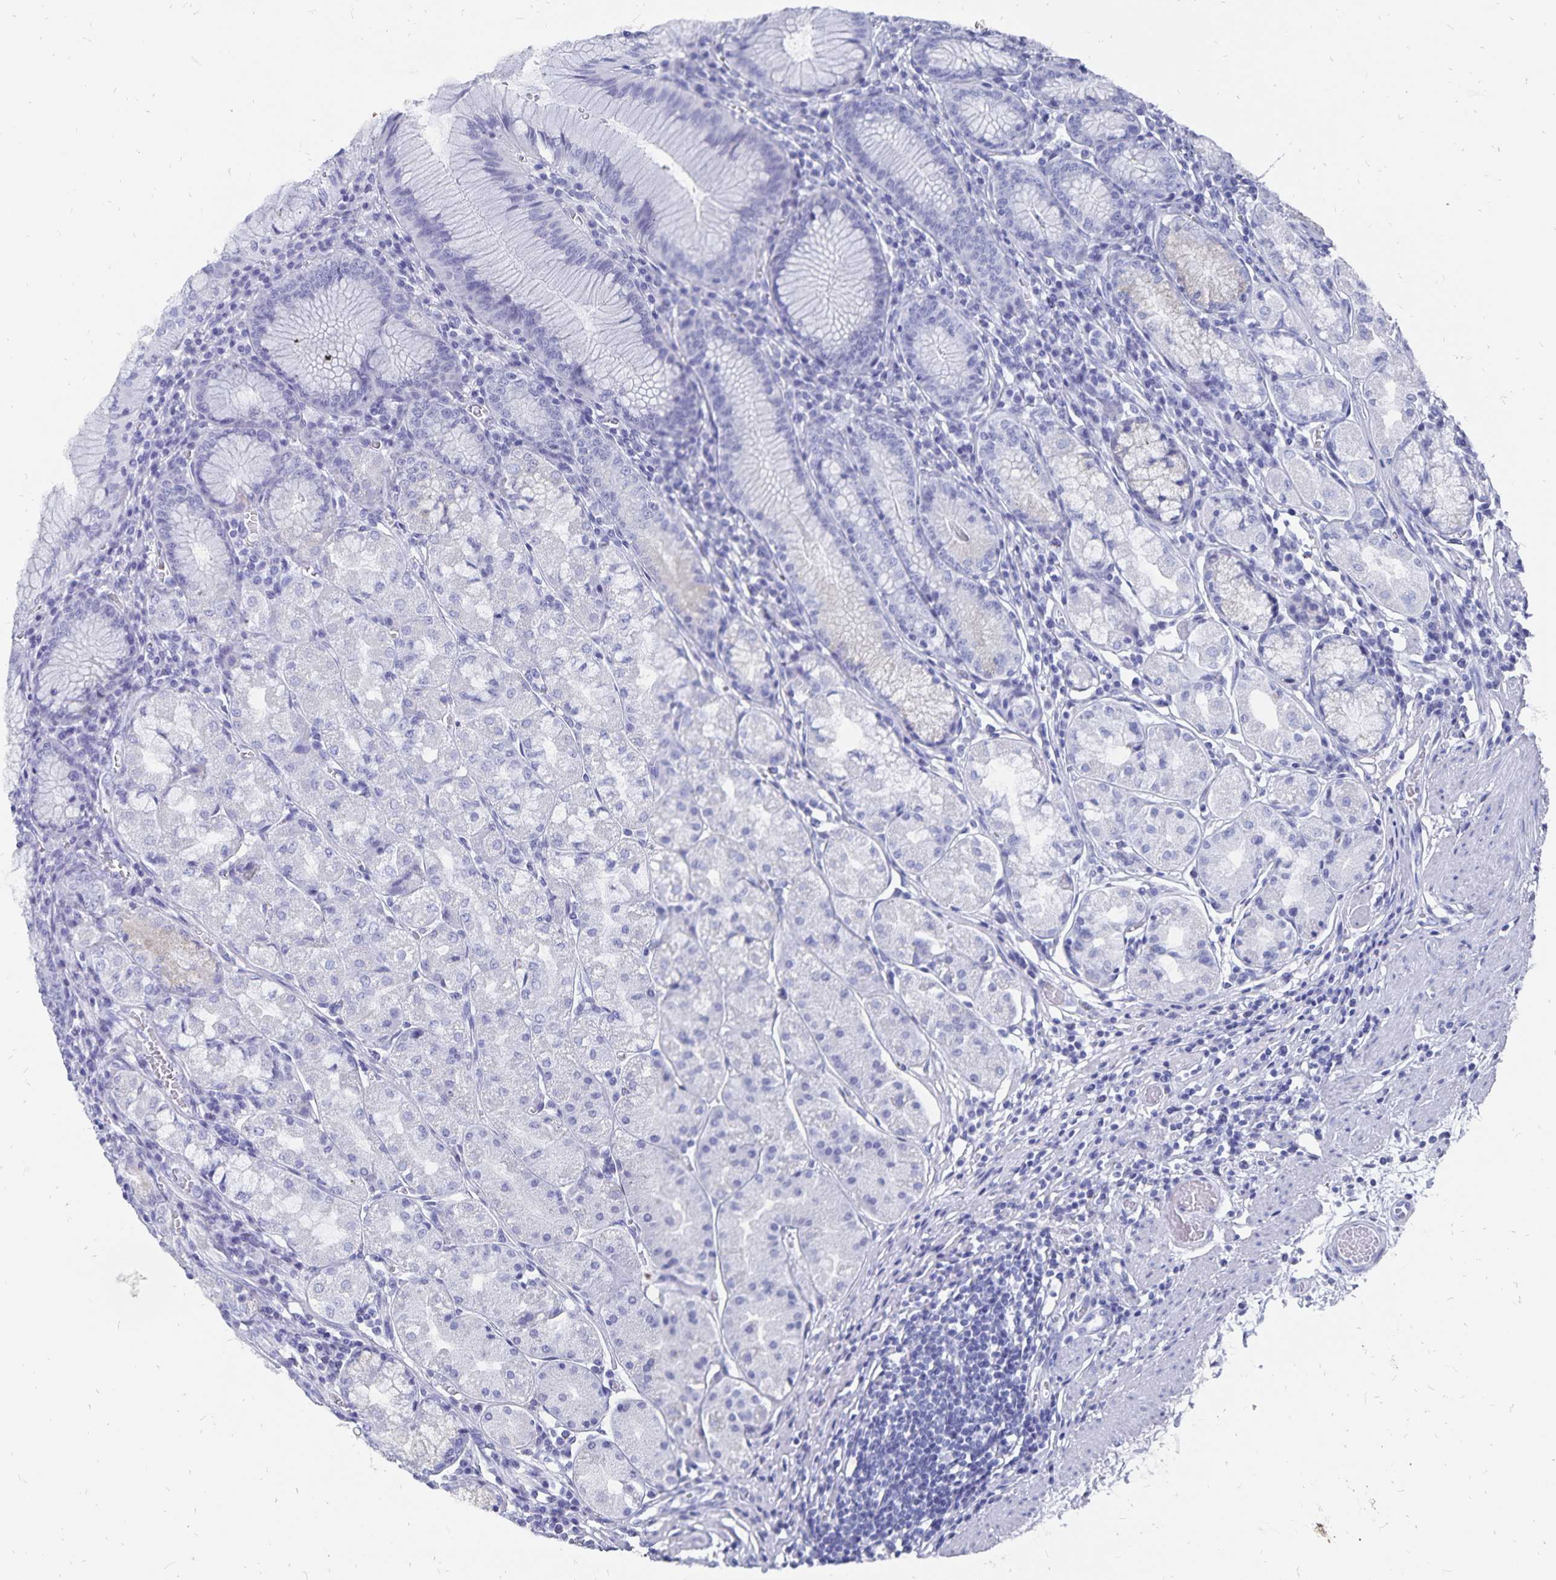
{"staining": {"intensity": "negative", "quantity": "none", "location": "none"}, "tissue": "stomach", "cell_type": "Glandular cells", "image_type": "normal", "snomed": [{"axis": "morphology", "description": "Normal tissue, NOS"}, {"axis": "topography", "description": "Stomach"}], "caption": "An immunohistochemistry (IHC) histopathology image of benign stomach is shown. There is no staining in glandular cells of stomach. Nuclei are stained in blue.", "gene": "ADH1A", "patient": {"sex": "male", "age": 55}}